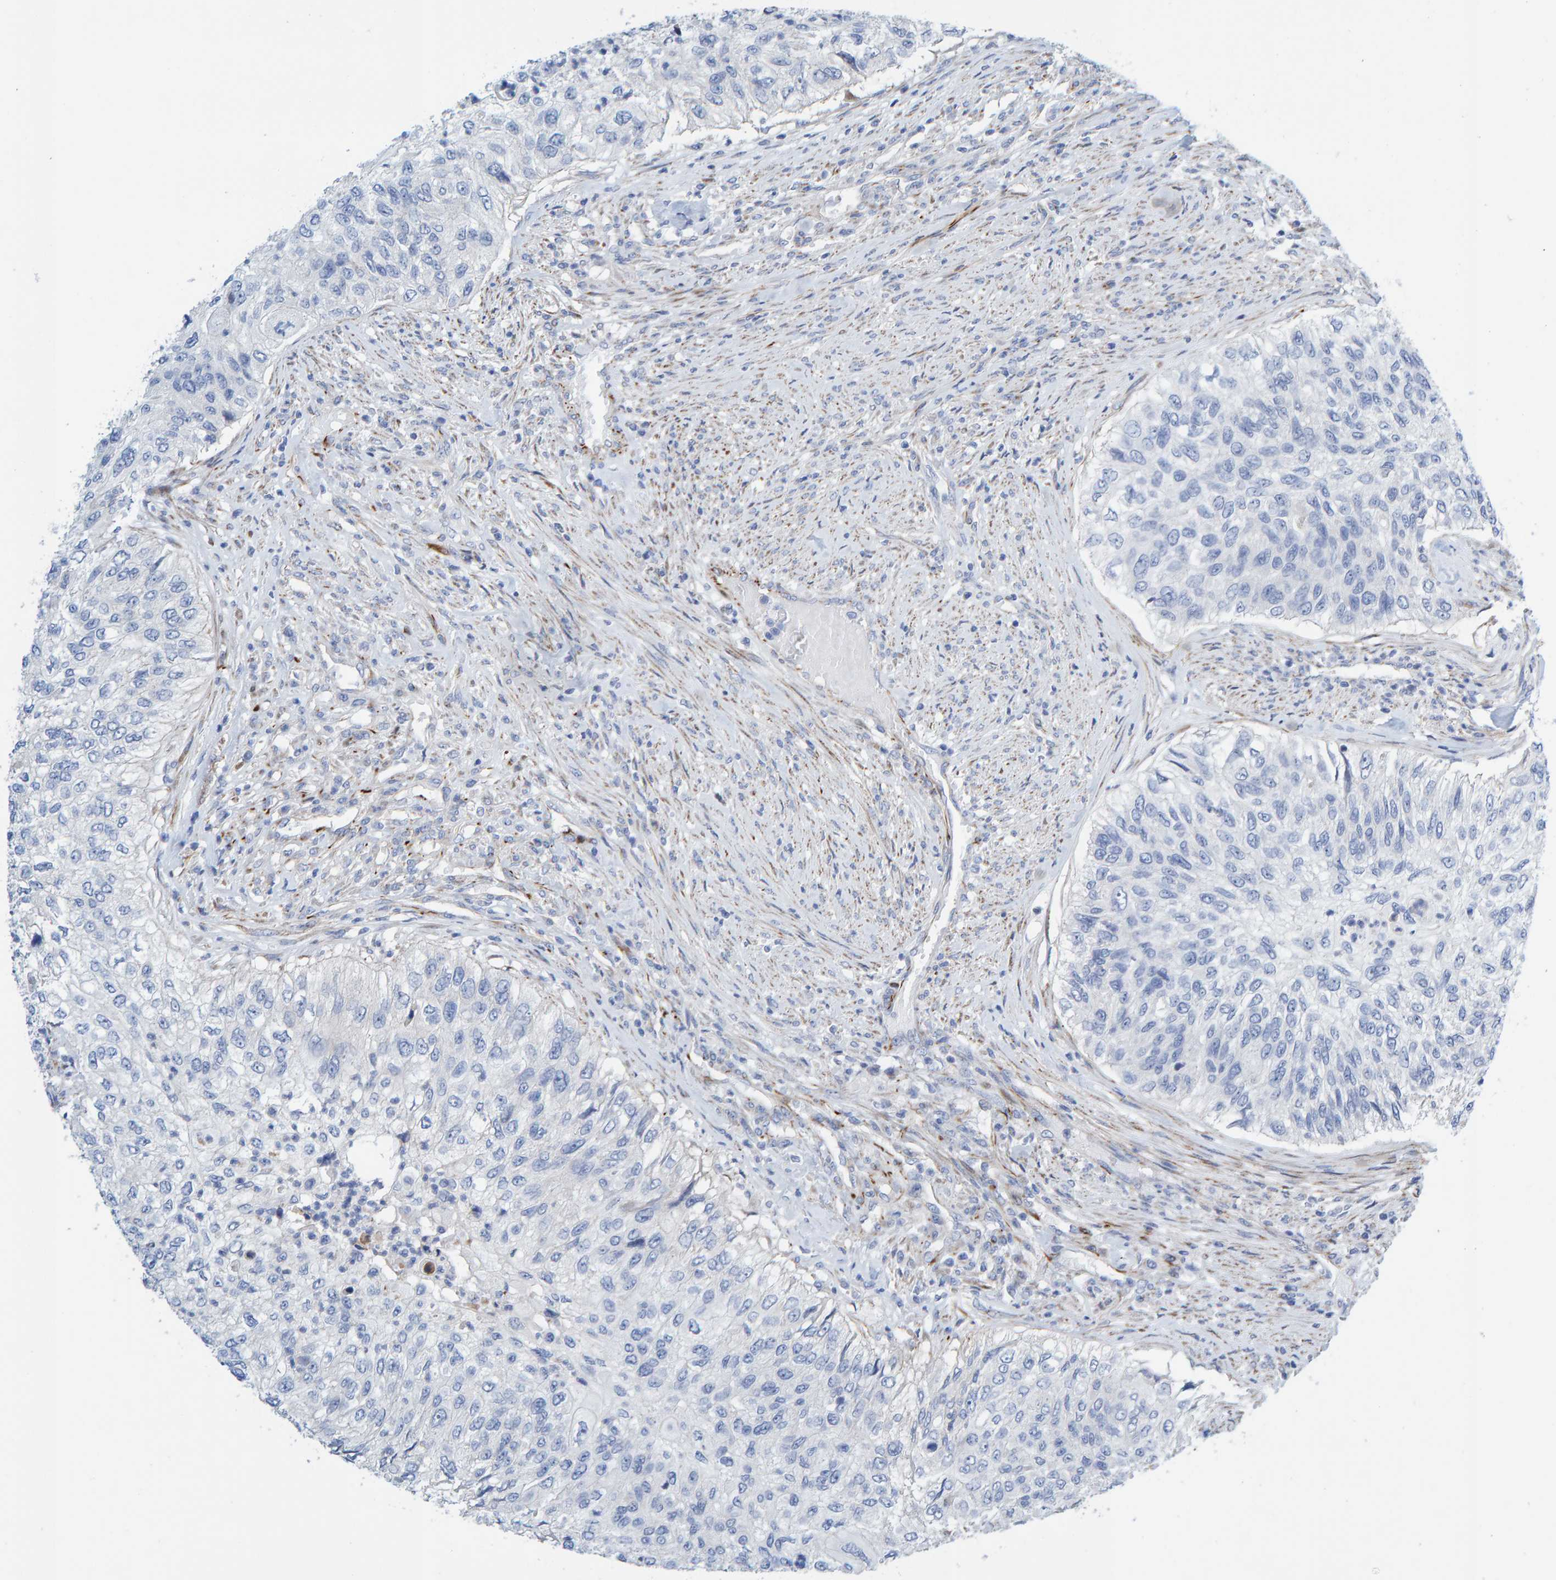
{"staining": {"intensity": "negative", "quantity": "none", "location": "none"}, "tissue": "urothelial cancer", "cell_type": "Tumor cells", "image_type": "cancer", "snomed": [{"axis": "morphology", "description": "Urothelial carcinoma, High grade"}, {"axis": "topography", "description": "Urinary bladder"}], "caption": "Immunohistochemical staining of urothelial cancer displays no significant staining in tumor cells. (Brightfield microscopy of DAB (3,3'-diaminobenzidine) IHC at high magnification).", "gene": "POLG2", "patient": {"sex": "female", "age": 60}}